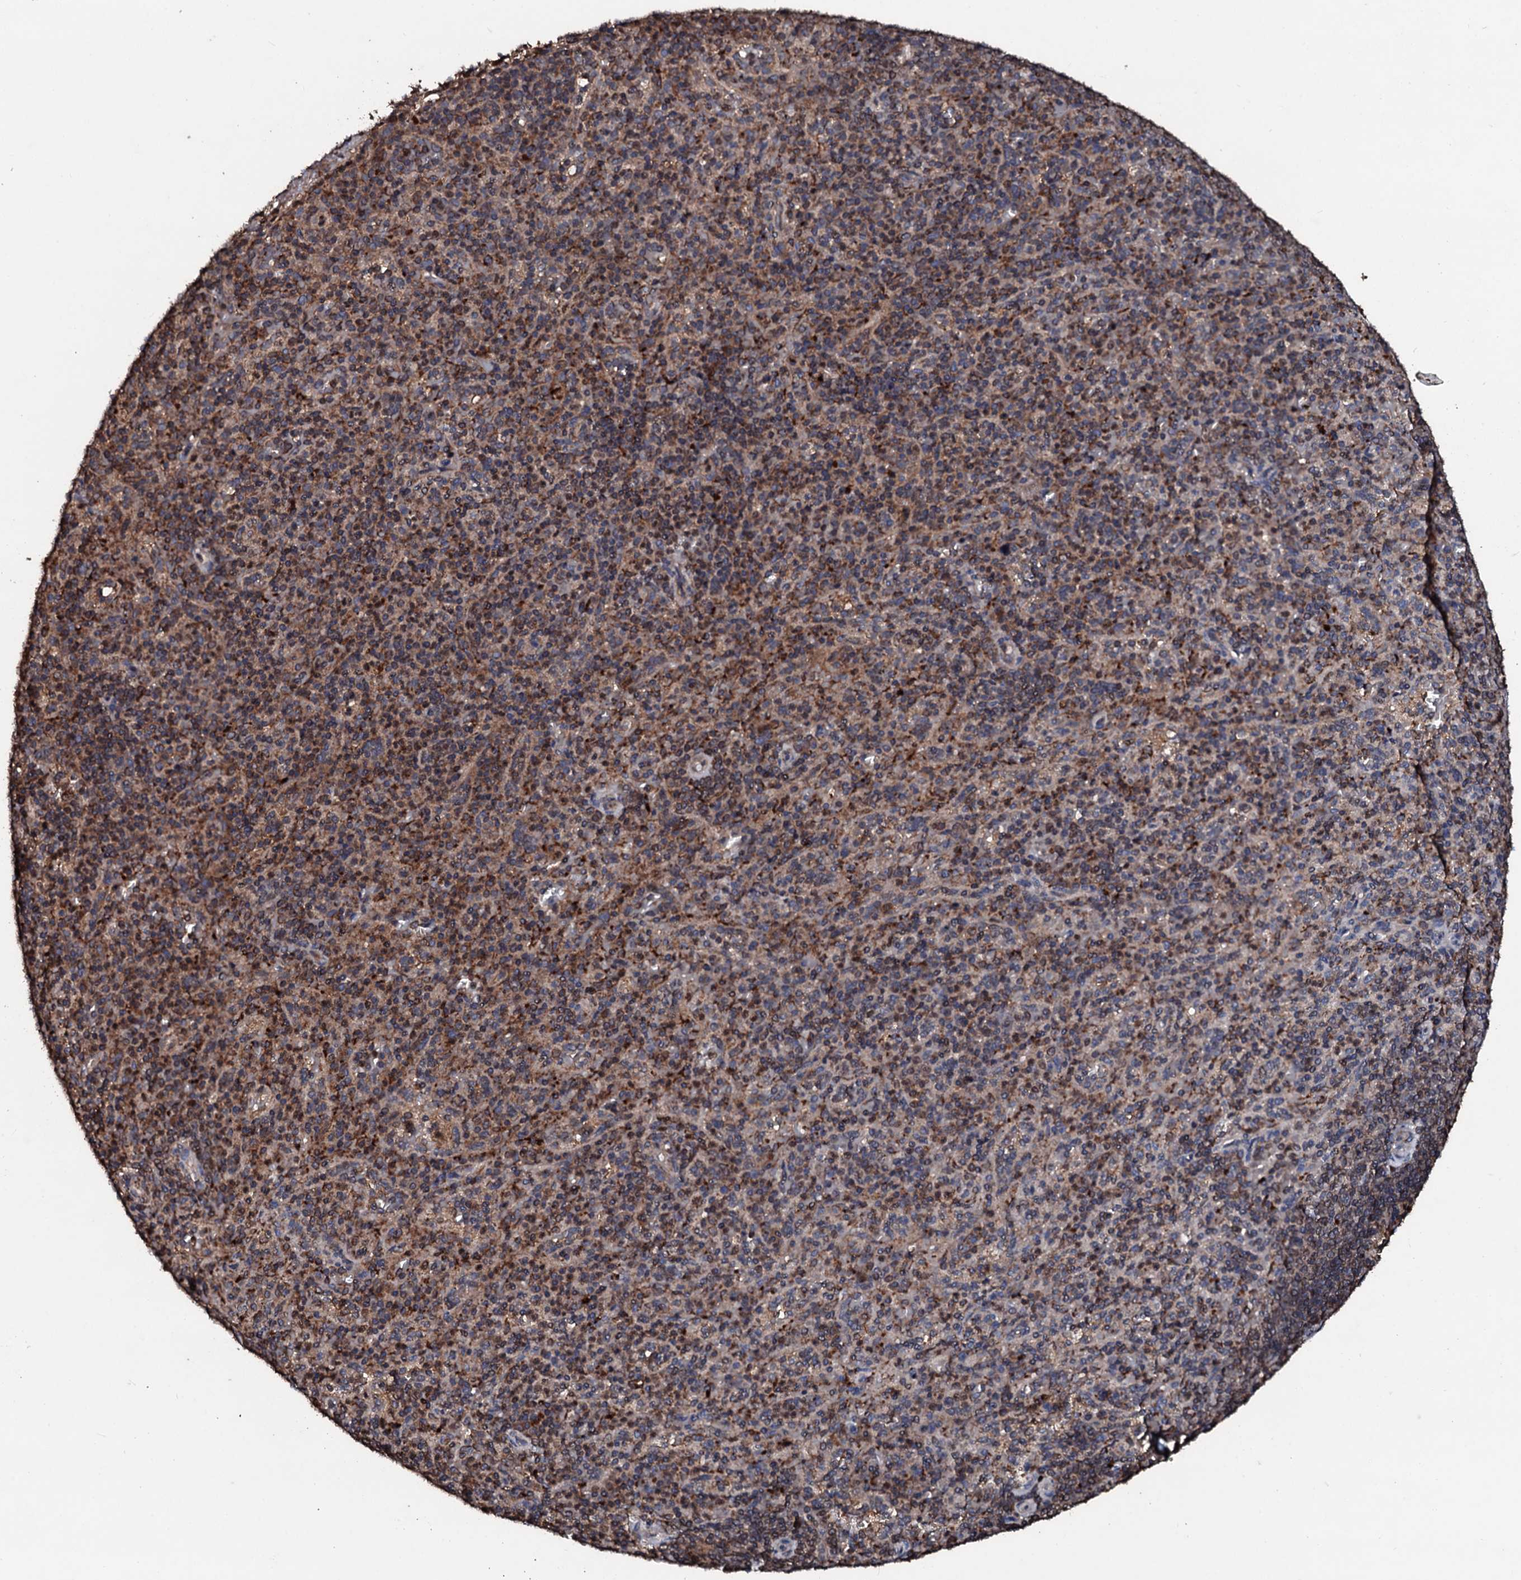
{"staining": {"intensity": "strong", "quantity": "25%-75%", "location": "cytoplasmic/membranous"}, "tissue": "spleen", "cell_type": "Cells in red pulp", "image_type": "normal", "snomed": [{"axis": "morphology", "description": "Normal tissue, NOS"}, {"axis": "topography", "description": "Spleen"}], "caption": "Immunohistochemistry (IHC) of unremarkable spleen demonstrates high levels of strong cytoplasmic/membranous staining in about 25%-75% of cells in red pulp.", "gene": "SDHAF2", "patient": {"sex": "male", "age": 82}}